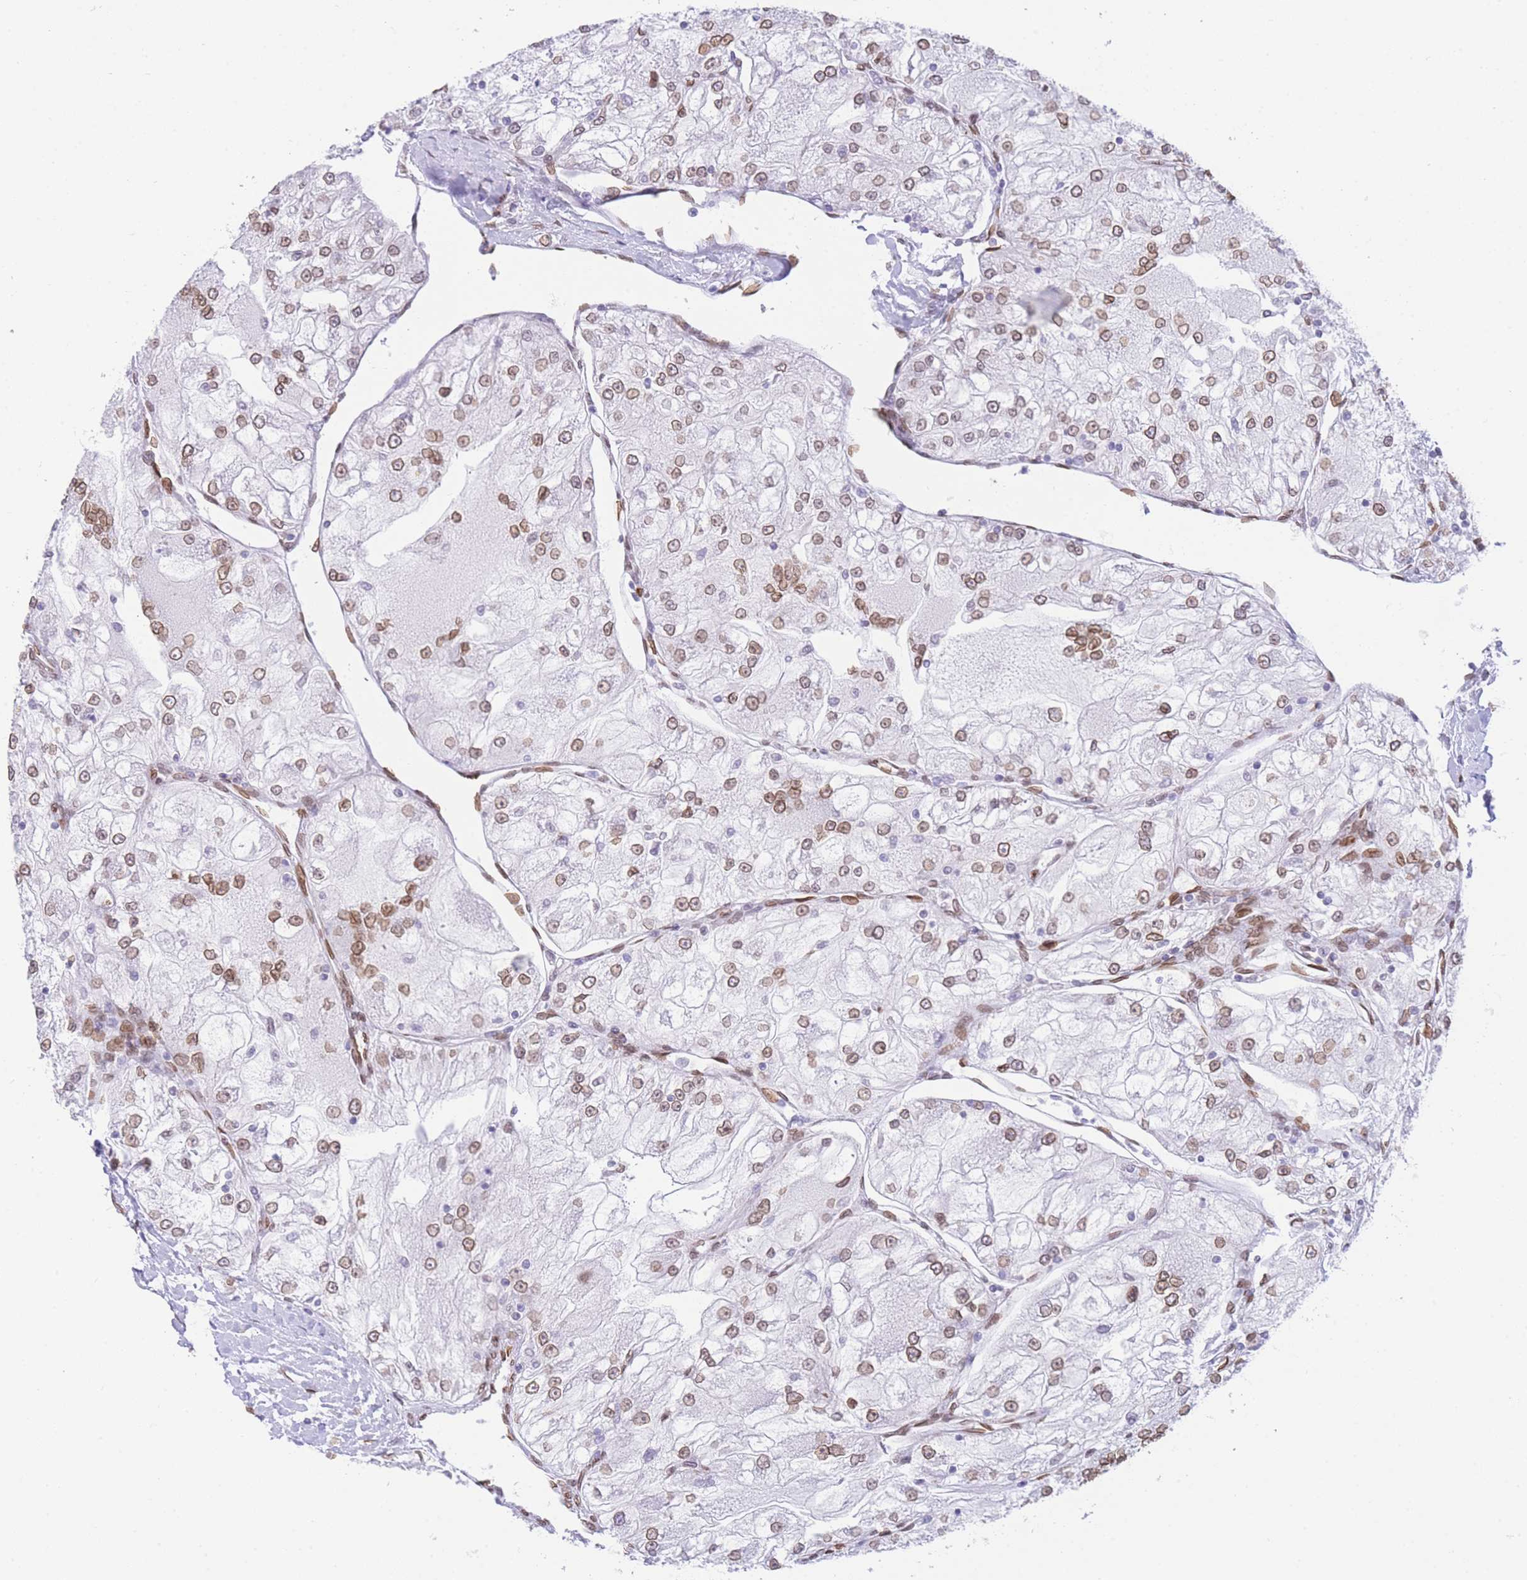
{"staining": {"intensity": "moderate", "quantity": "25%-75%", "location": "nuclear"}, "tissue": "renal cancer", "cell_type": "Tumor cells", "image_type": "cancer", "snomed": [{"axis": "morphology", "description": "Adenocarcinoma, NOS"}, {"axis": "topography", "description": "Kidney"}], "caption": "Brown immunohistochemical staining in adenocarcinoma (renal) shows moderate nuclear expression in approximately 25%-75% of tumor cells.", "gene": "OR10AD1", "patient": {"sex": "female", "age": 72}}